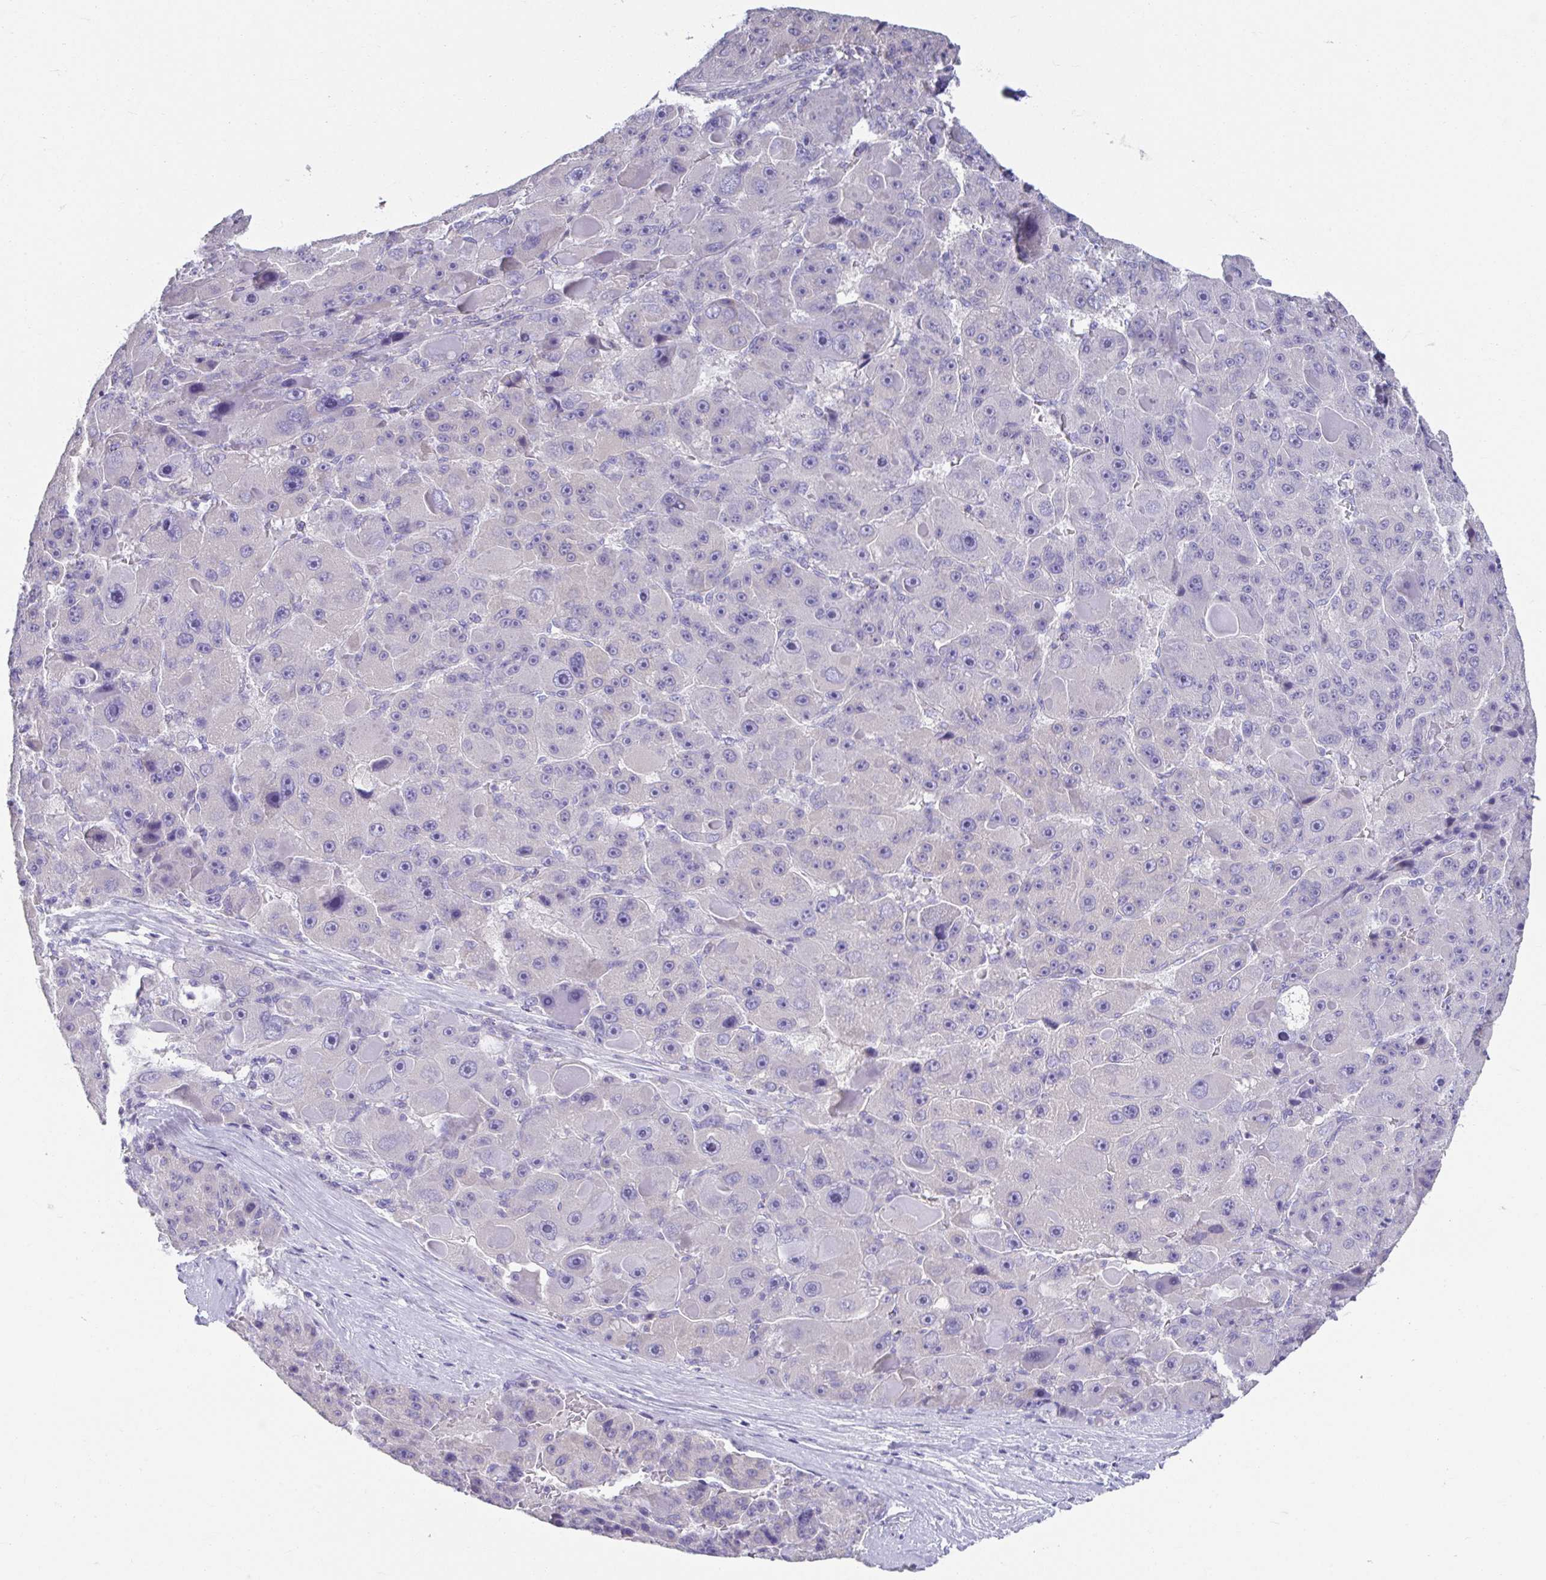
{"staining": {"intensity": "negative", "quantity": "none", "location": "none"}, "tissue": "liver cancer", "cell_type": "Tumor cells", "image_type": "cancer", "snomed": [{"axis": "morphology", "description": "Carcinoma, Hepatocellular, NOS"}, {"axis": "topography", "description": "Liver"}], "caption": "This is an immunohistochemistry (IHC) image of human hepatocellular carcinoma (liver). There is no positivity in tumor cells.", "gene": "CXCR1", "patient": {"sex": "male", "age": 76}}